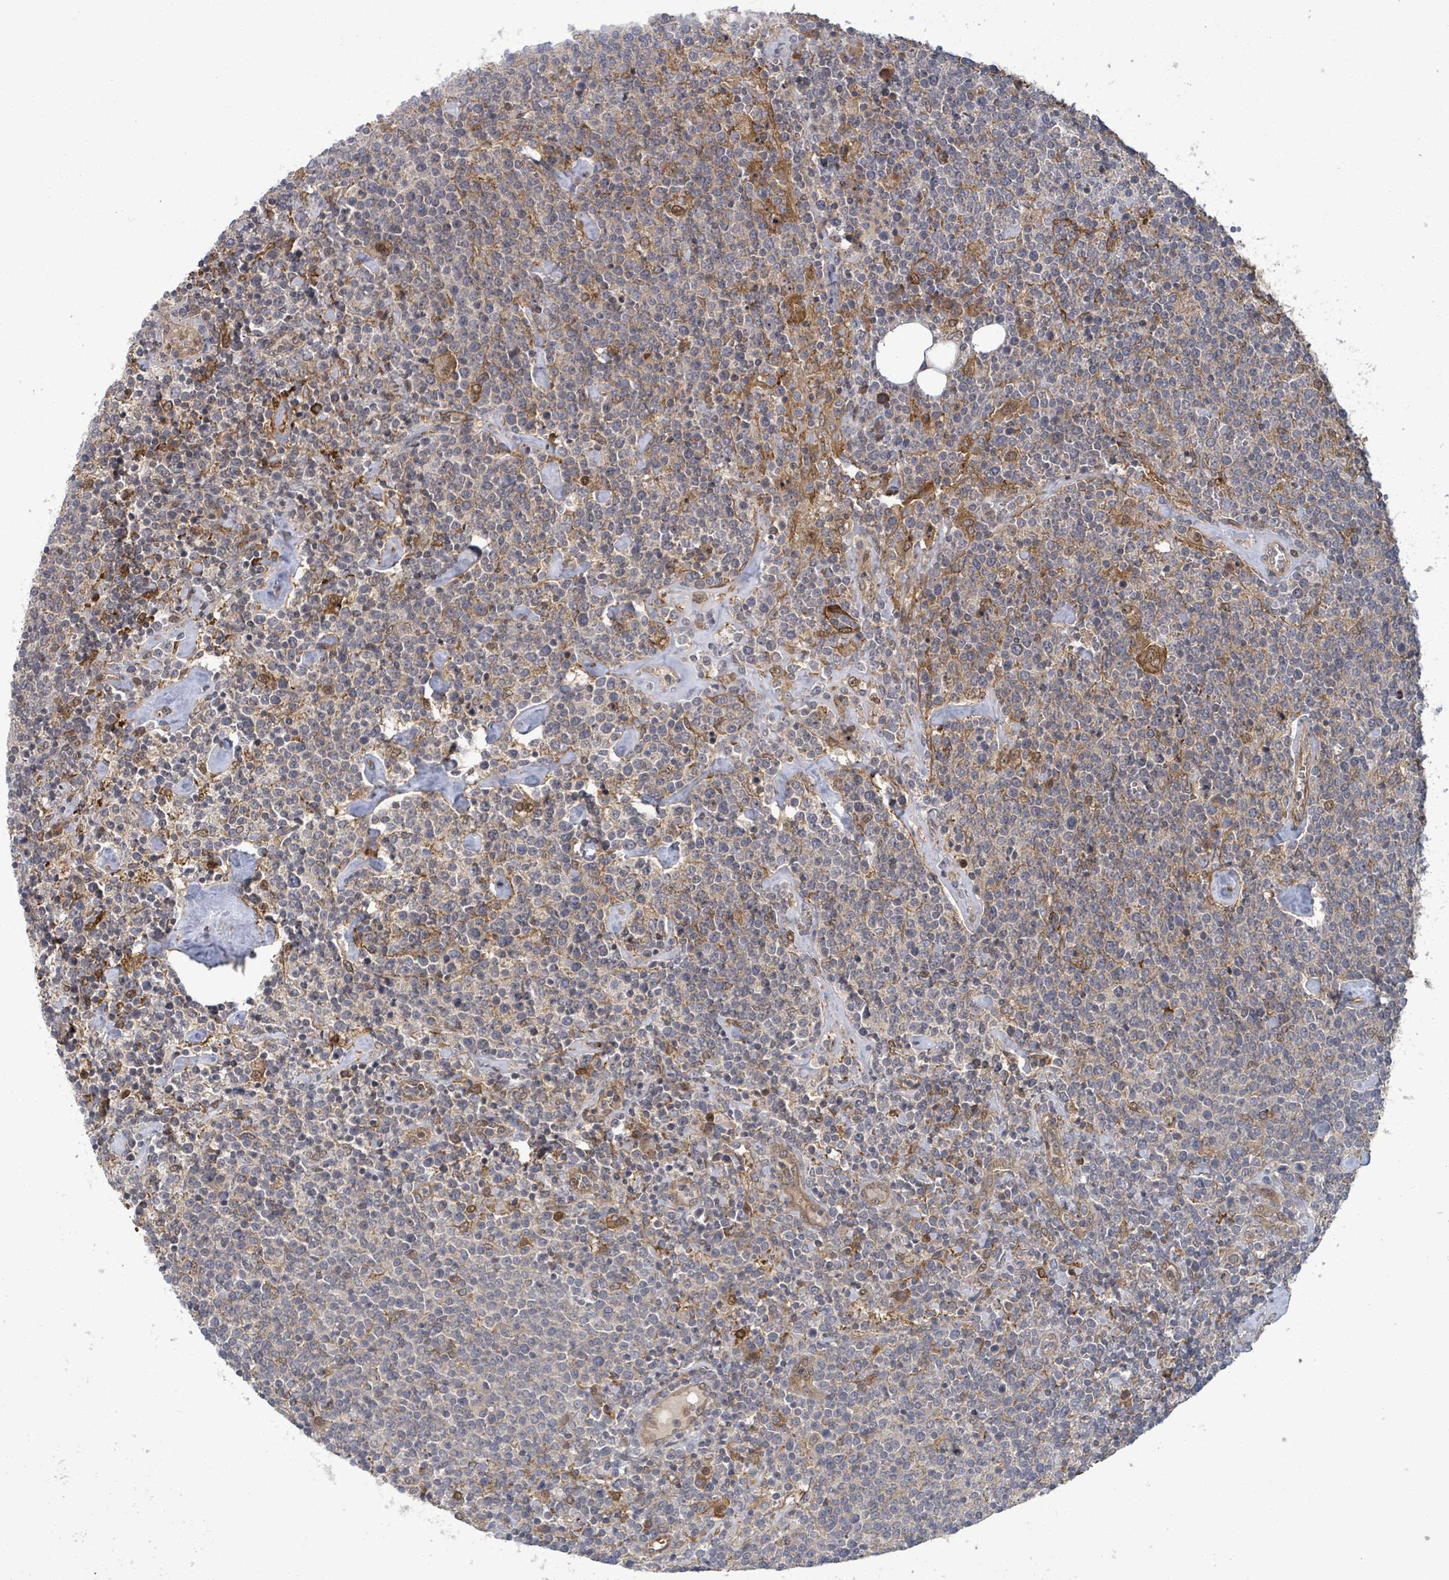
{"staining": {"intensity": "negative", "quantity": "none", "location": "none"}, "tissue": "lymphoma", "cell_type": "Tumor cells", "image_type": "cancer", "snomed": [{"axis": "morphology", "description": "Malignant lymphoma, non-Hodgkin's type, High grade"}, {"axis": "topography", "description": "Lymph node"}], "caption": "Malignant lymphoma, non-Hodgkin's type (high-grade) was stained to show a protein in brown. There is no significant positivity in tumor cells.", "gene": "MAP3K6", "patient": {"sex": "male", "age": 61}}